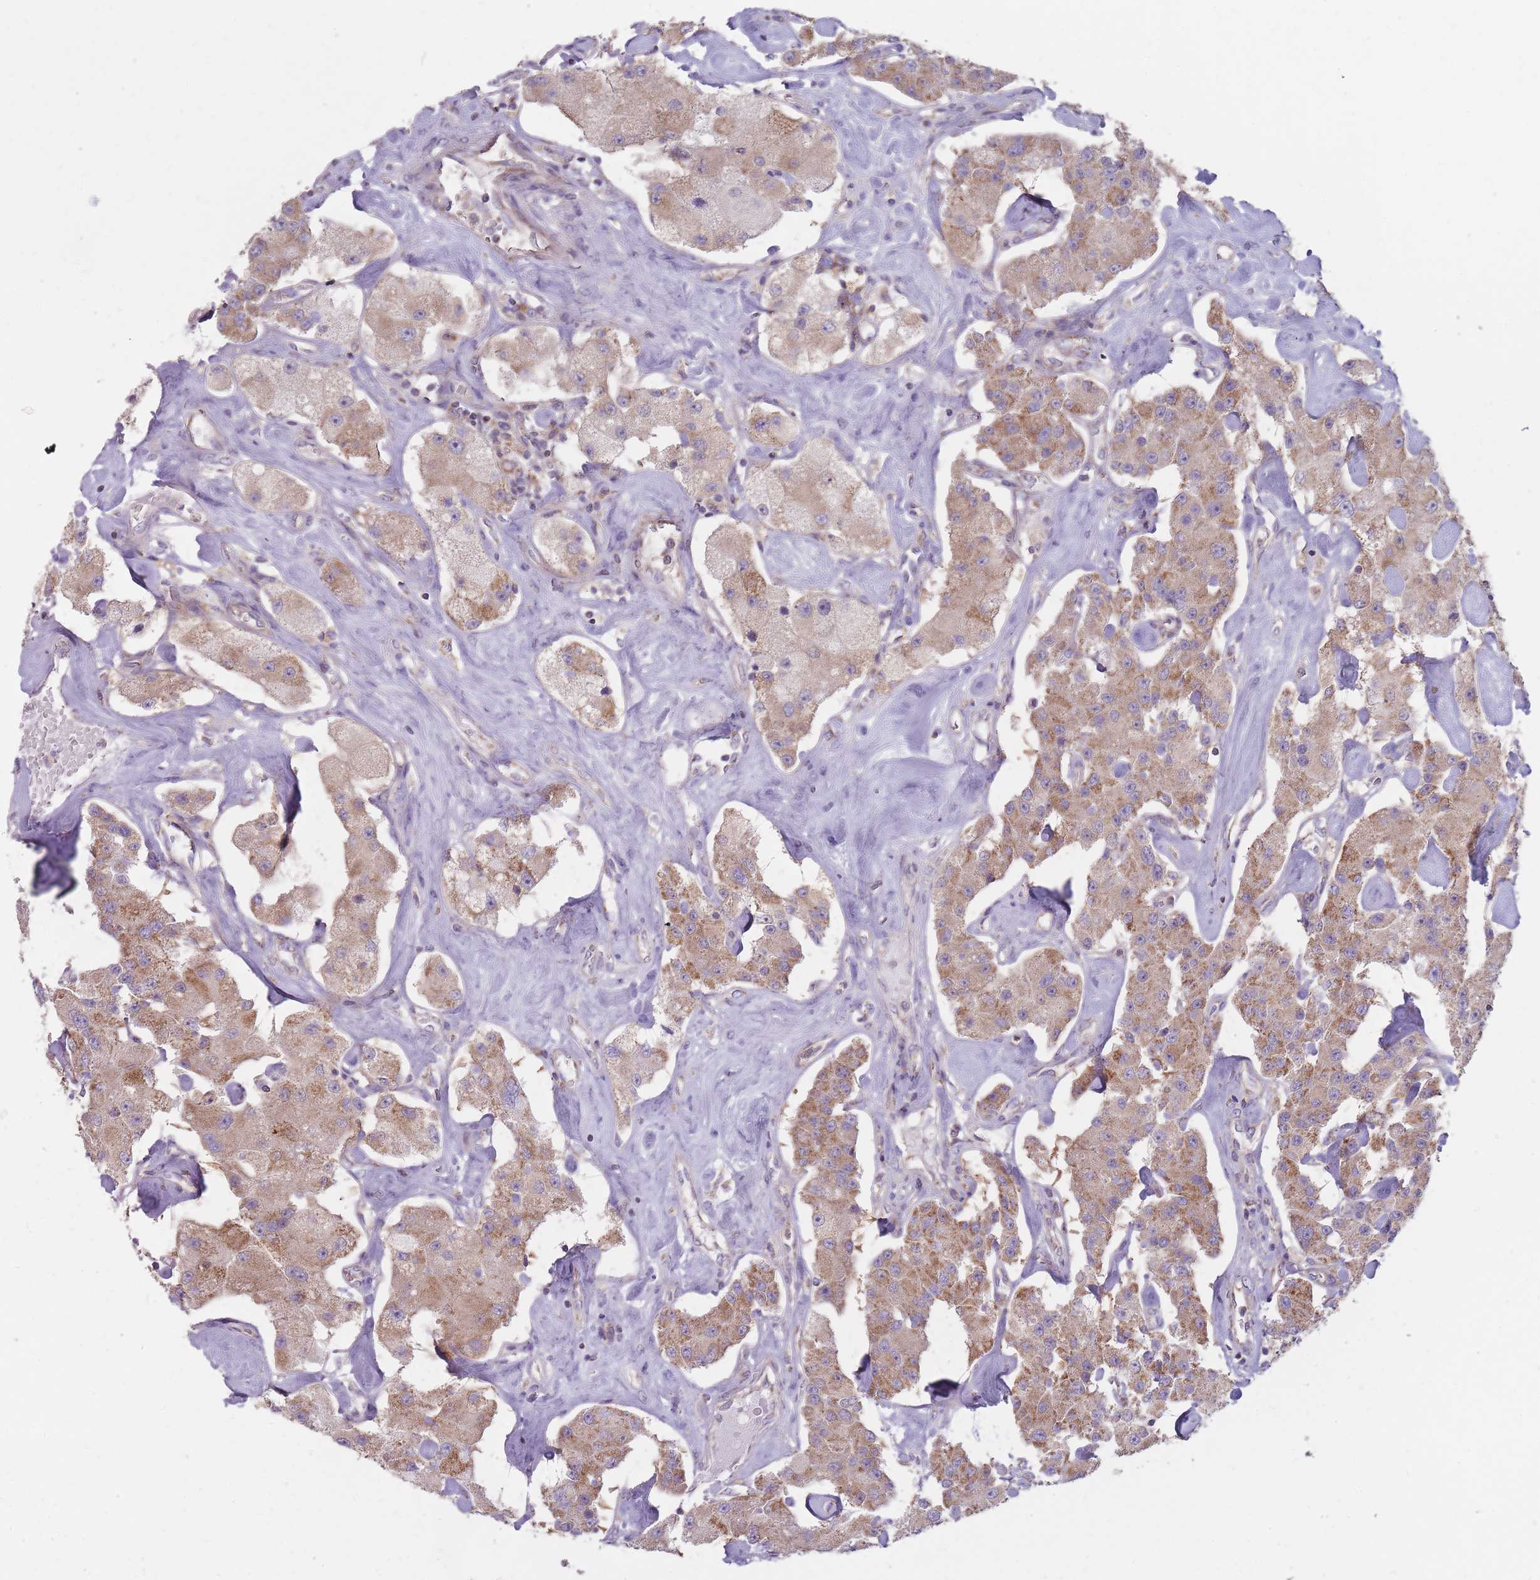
{"staining": {"intensity": "moderate", "quantity": ">75%", "location": "cytoplasmic/membranous"}, "tissue": "carcinoid", "cell_type": "Tumor cells", "image_type": "cancer", "snomed": [{"axis": "morphology", "description": "Carcinoid, malignant, NOS"}, {"axis": "topography", "description": "Pancreas"}], "caption": "Immunohistochemistry staining of carcinoid, which displays medium levels of moderate cytoplasmic/membranous expression in approximately >75% of tumor cells indicating moderate cytoplasmic/membranous protein expression. The staining was performed using DAB (3,3'-diaminobenzidine) (brown) for protein detection and nuclei were counterstained in hematoxylin (blue).", "gene": "NDUFA9", "patient": {"sex": "male", "age": 41}}